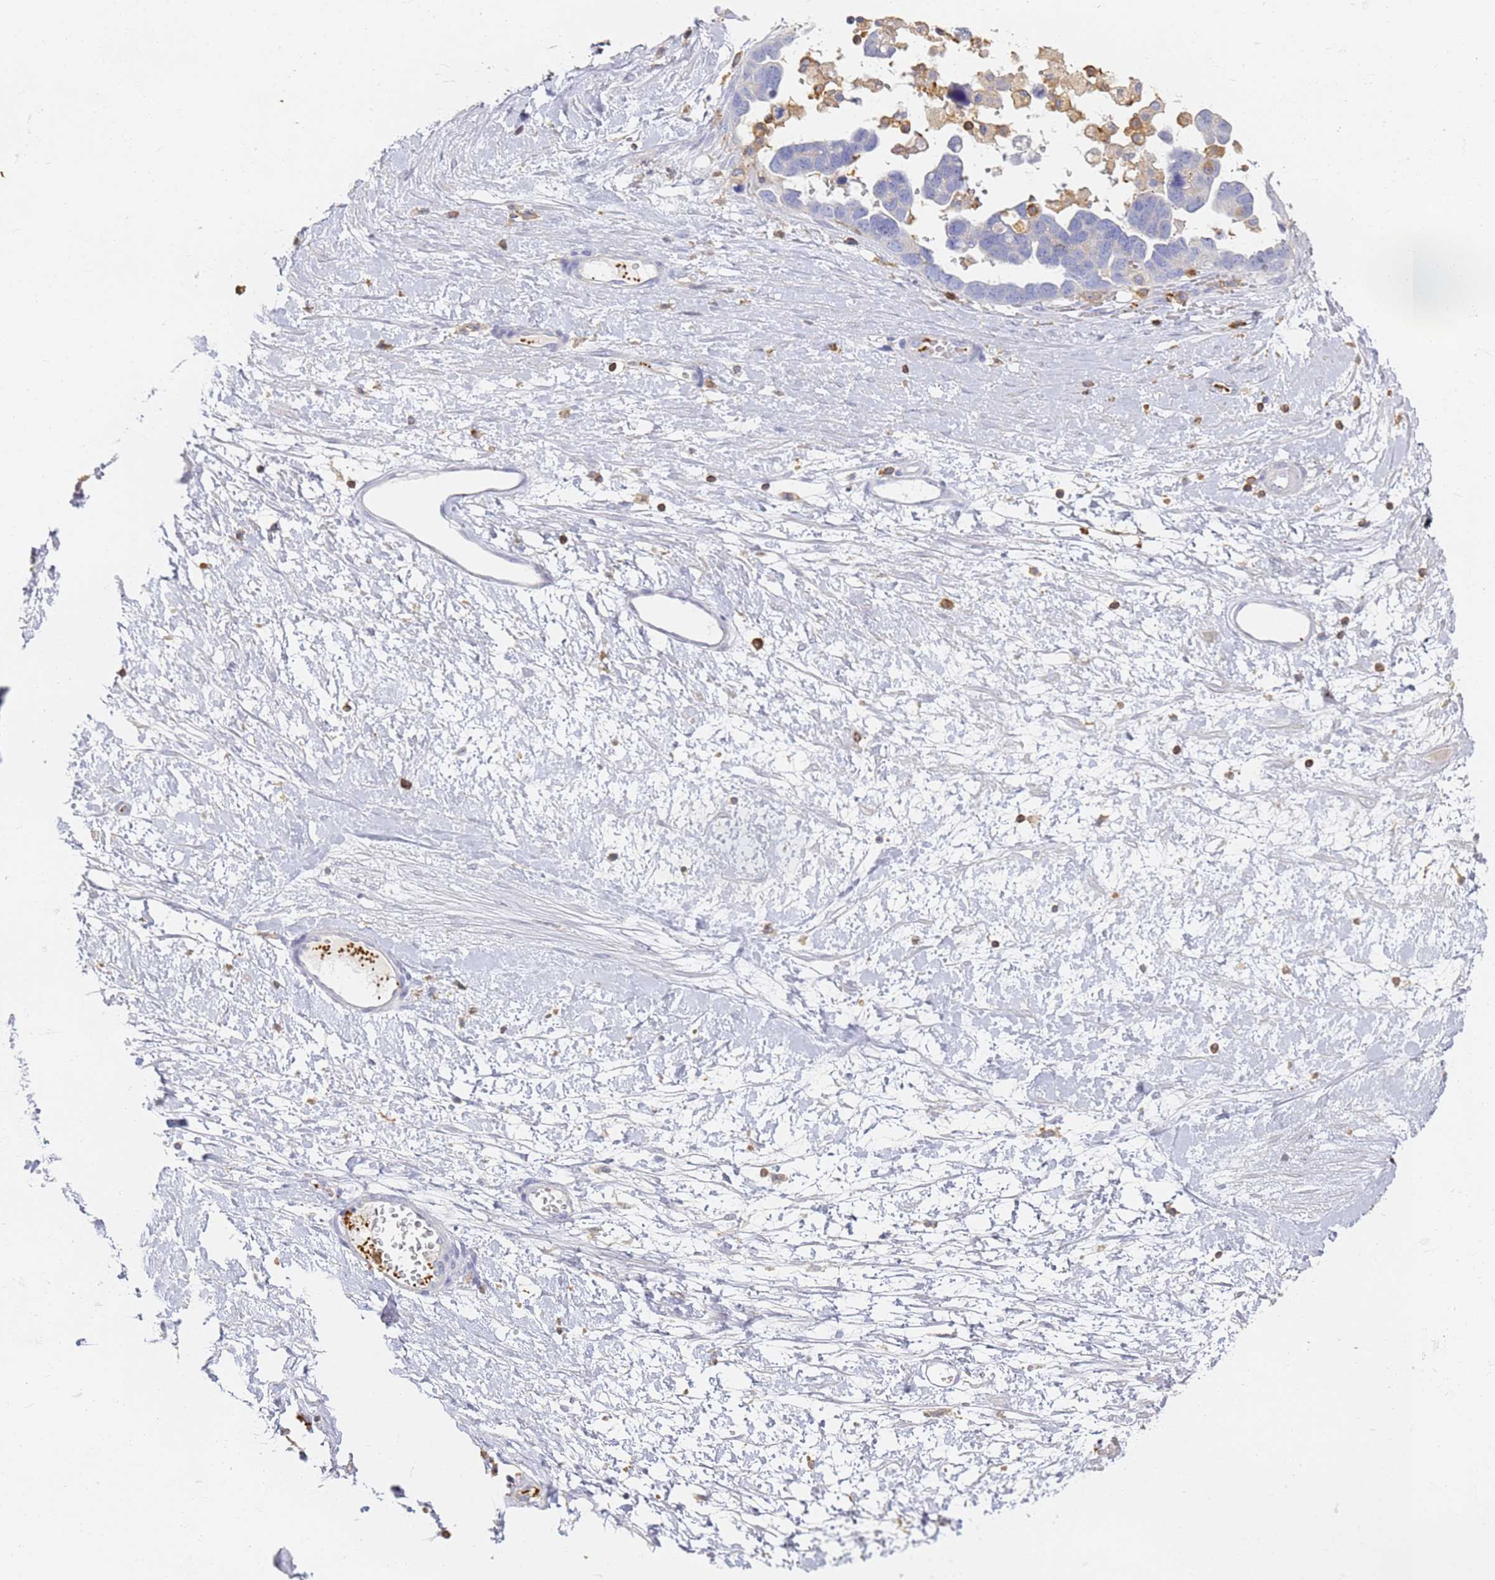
{"staining": {"intensity": "negative", "quantity": "none", "location": "none"}, "tissue": "ovarian cancer", "cell_type": "Tumor cells", "image_type": "cancer", "snomed": [{"axis": "morphology", "description": "Cystadenocarcinoma, serous, NOS"}, {"axis": "topography", "description": "Ovary"}], "caption": "Ovarian cancer (serous cystadenocarcinoma) was stained to show a protein in brown. There is no significant positivity in tumor cells.", "gene": "BIN2", "patient": {"sex": "female", "age": 54}}